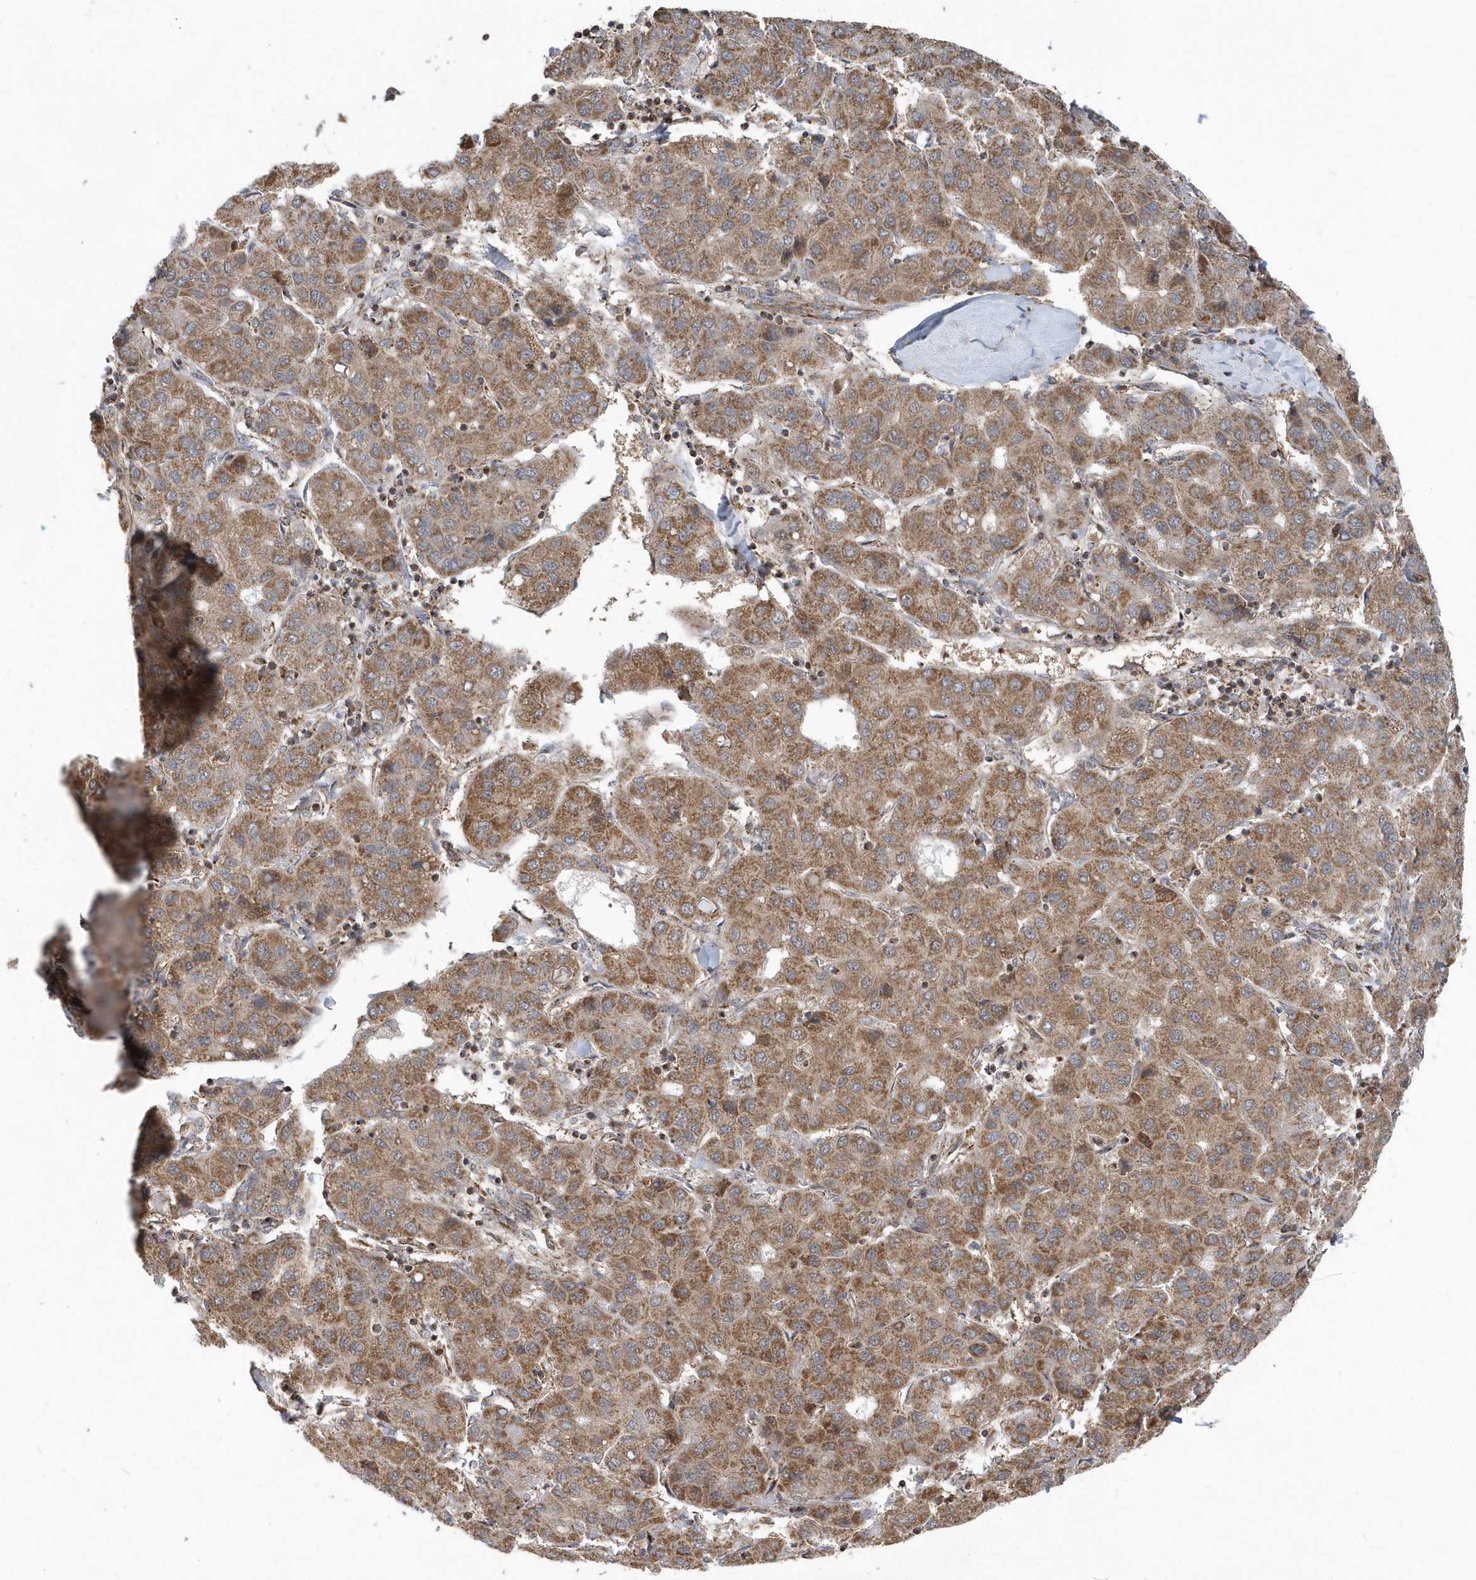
{"staining": {"intensity": "moderate", "quantity": ">75%", "location": "cytoplasmic/membranous"}, "tissue": "liver cancer", "cell_type": "Tumor cells", "image_type": "cancer", "snomed": [{"axis": "morphology", "description": "Carcinoma, Hepatocellular, NOS"}, {"axis": "topography", "description": "Liver"}], "caption": "Immunohistochemistry staining of liver hepatocellular carcinoma, which displays medium levels of moderate cytoplasmic/membranous staining in approximately >75% of tumor cells indicating moderate cytoplasmic/membranous protein staining. The staining was performed using DAB (brown) for protein detection and nuclei were counterstained in hematoxylin (blue).", "gene": "PPP1R7", "patient": {"sex": "male", "age": 65}}